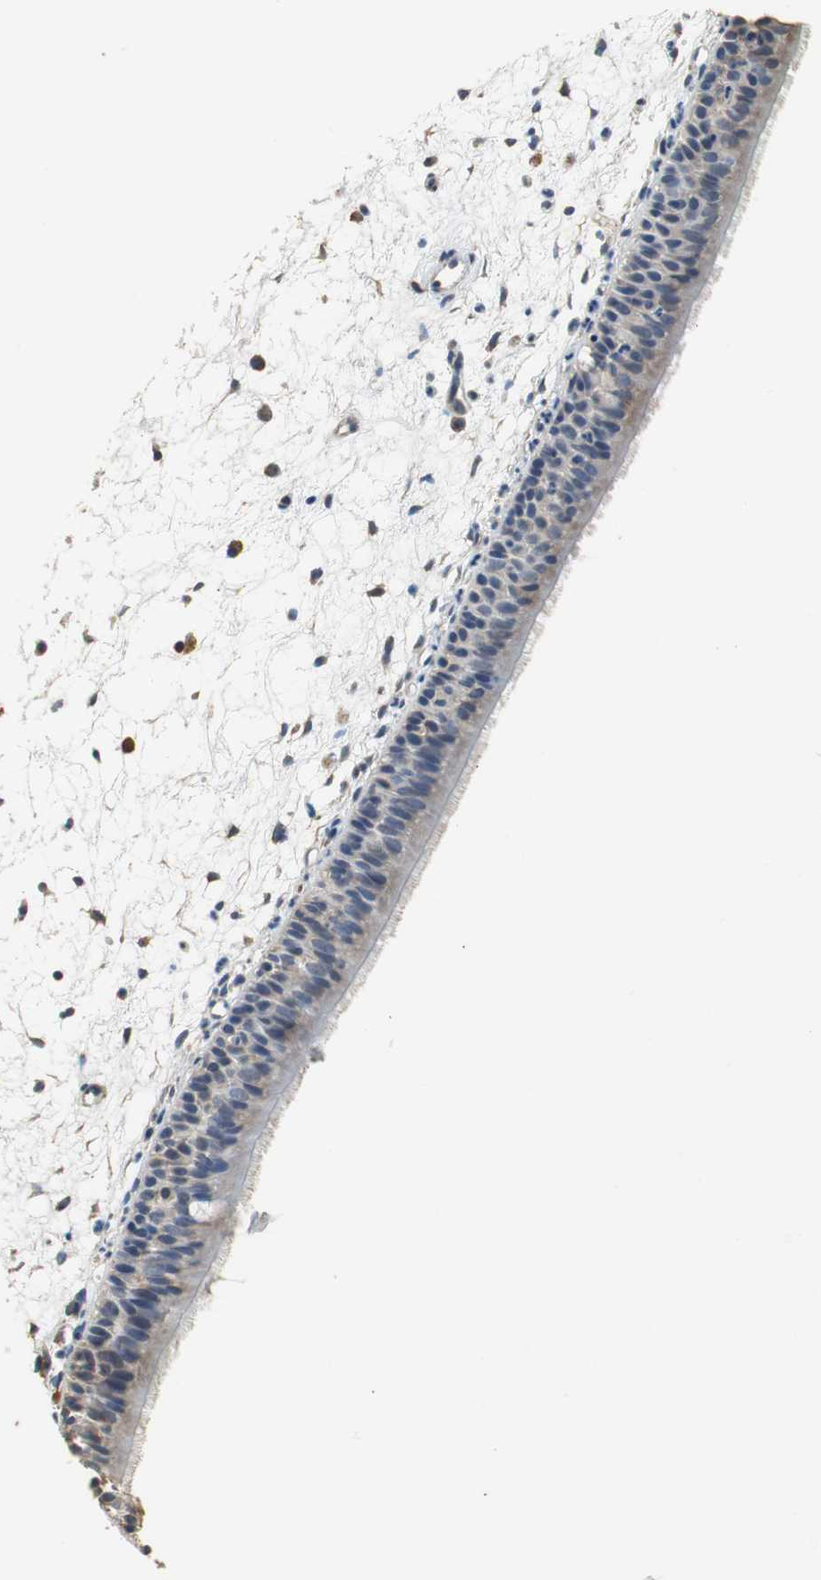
{"staining": {"intensity": "moderate", "quantity": ">75%", "location": "cytoplasmic/membranous"}, "tissue": "nasopharynx", "cell_type": "Respiratory epithelial cells", "image_type": "normal", "snomed": [{"axis": "morphology", "description": "Normal tissue, NOS"}, {"axis": "topography", "description": "Nasopharynx"}], "caption": "Immunohistochemistry histopathology image of unremarkable nasopharynx stained for a protein (brown), which exhibits medium levels of moderate cytoplasmic/membranous positivity in about >75% of respiratory epithelial cells.", "gene": "UBQLN2", "patient": {"sex": "female", "age": 54}}